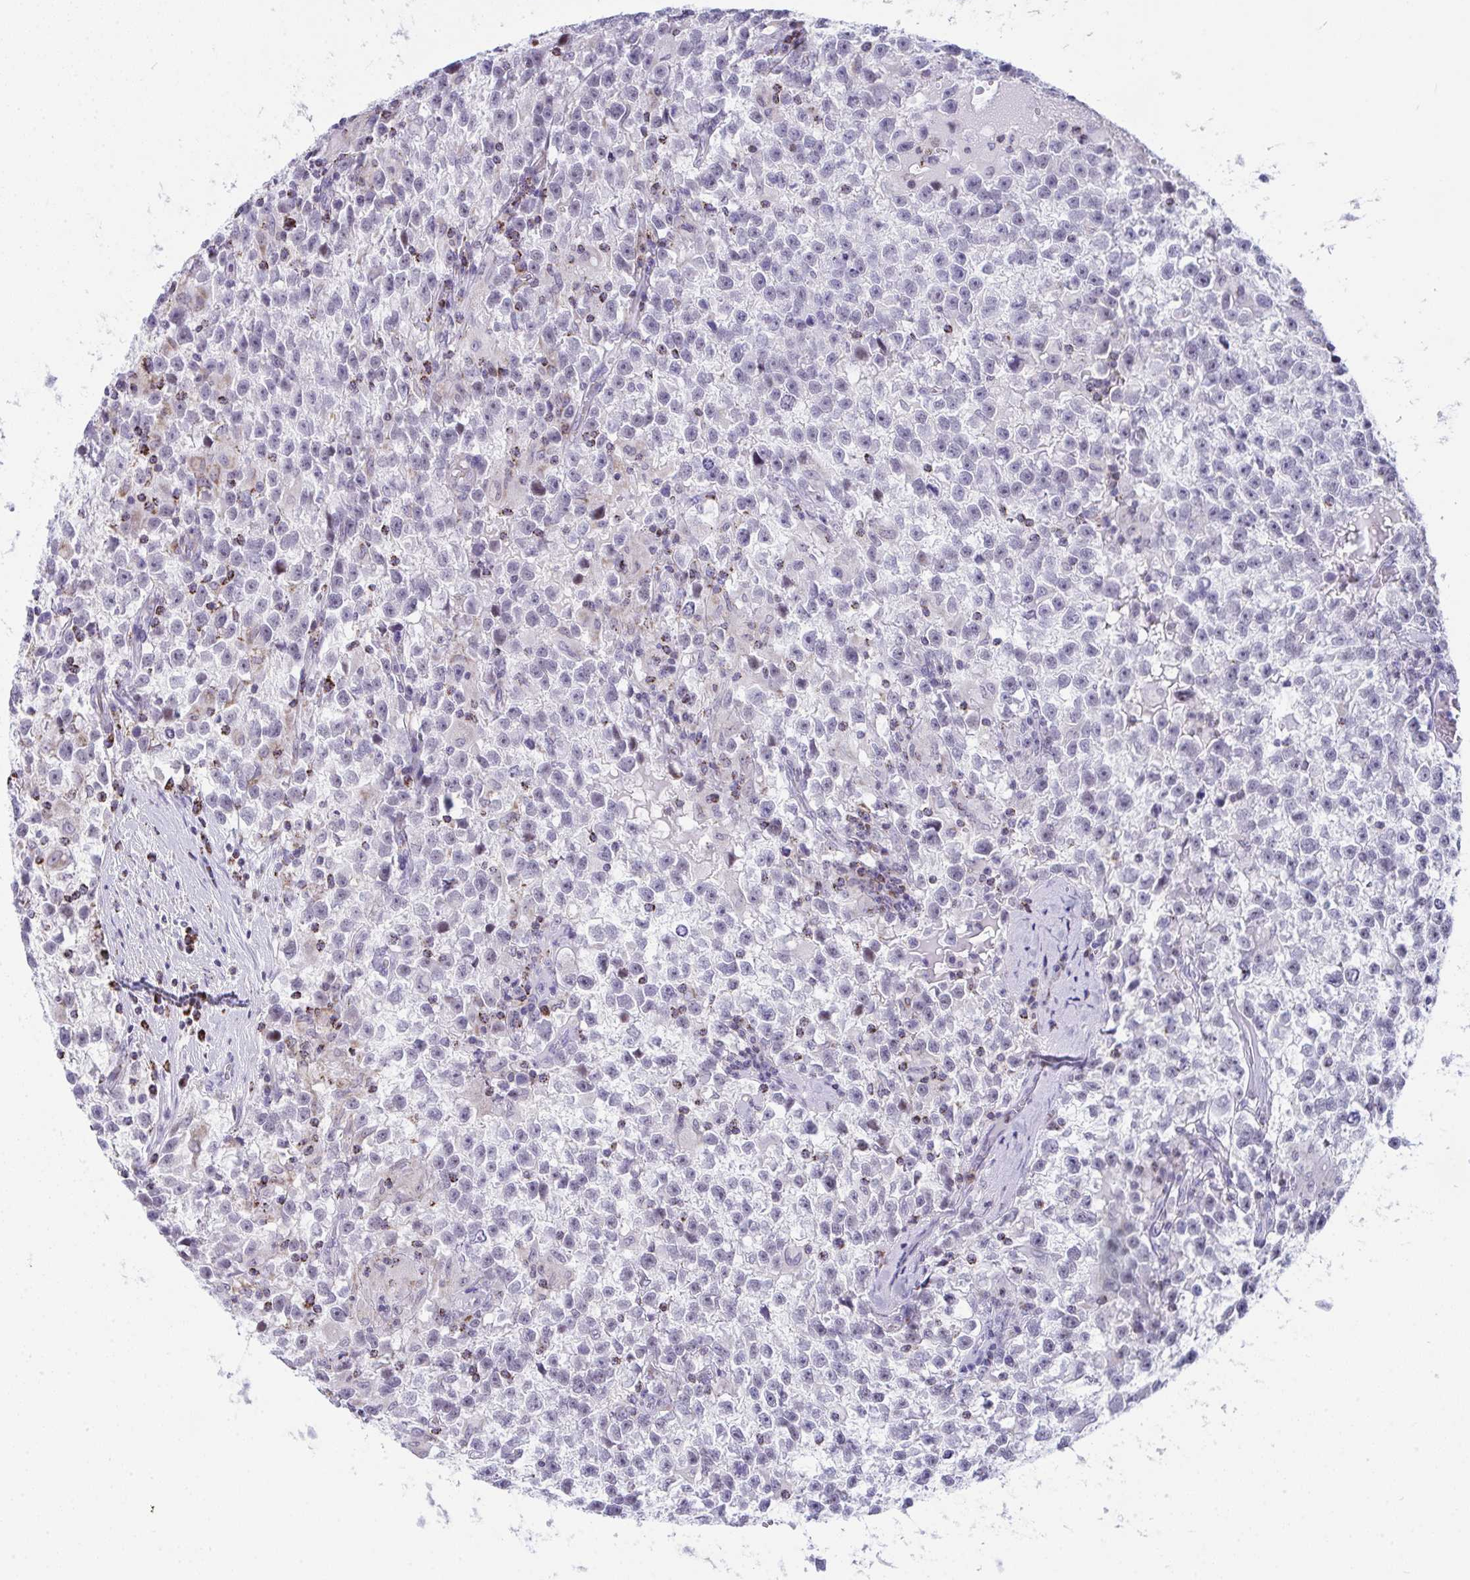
{"staining": {"intensity": "negative", "quantity": "none", "location": "none"}, "tissue": "testis cancer", "cell_type": "Tumor cells", "image_type": "cancer", "snomed": [{"axis": "morphology", "description": "Seminoma, NOS"}, {"axis": "topography", "description": "Testis"}], "caption": "This is an immunohistochemistry histopathology image of human testis cancer (seminoma). There is no staining in tumor cells.", "gene": "PLA2G12B", "patient": {"sex": "male", "age": 31}}